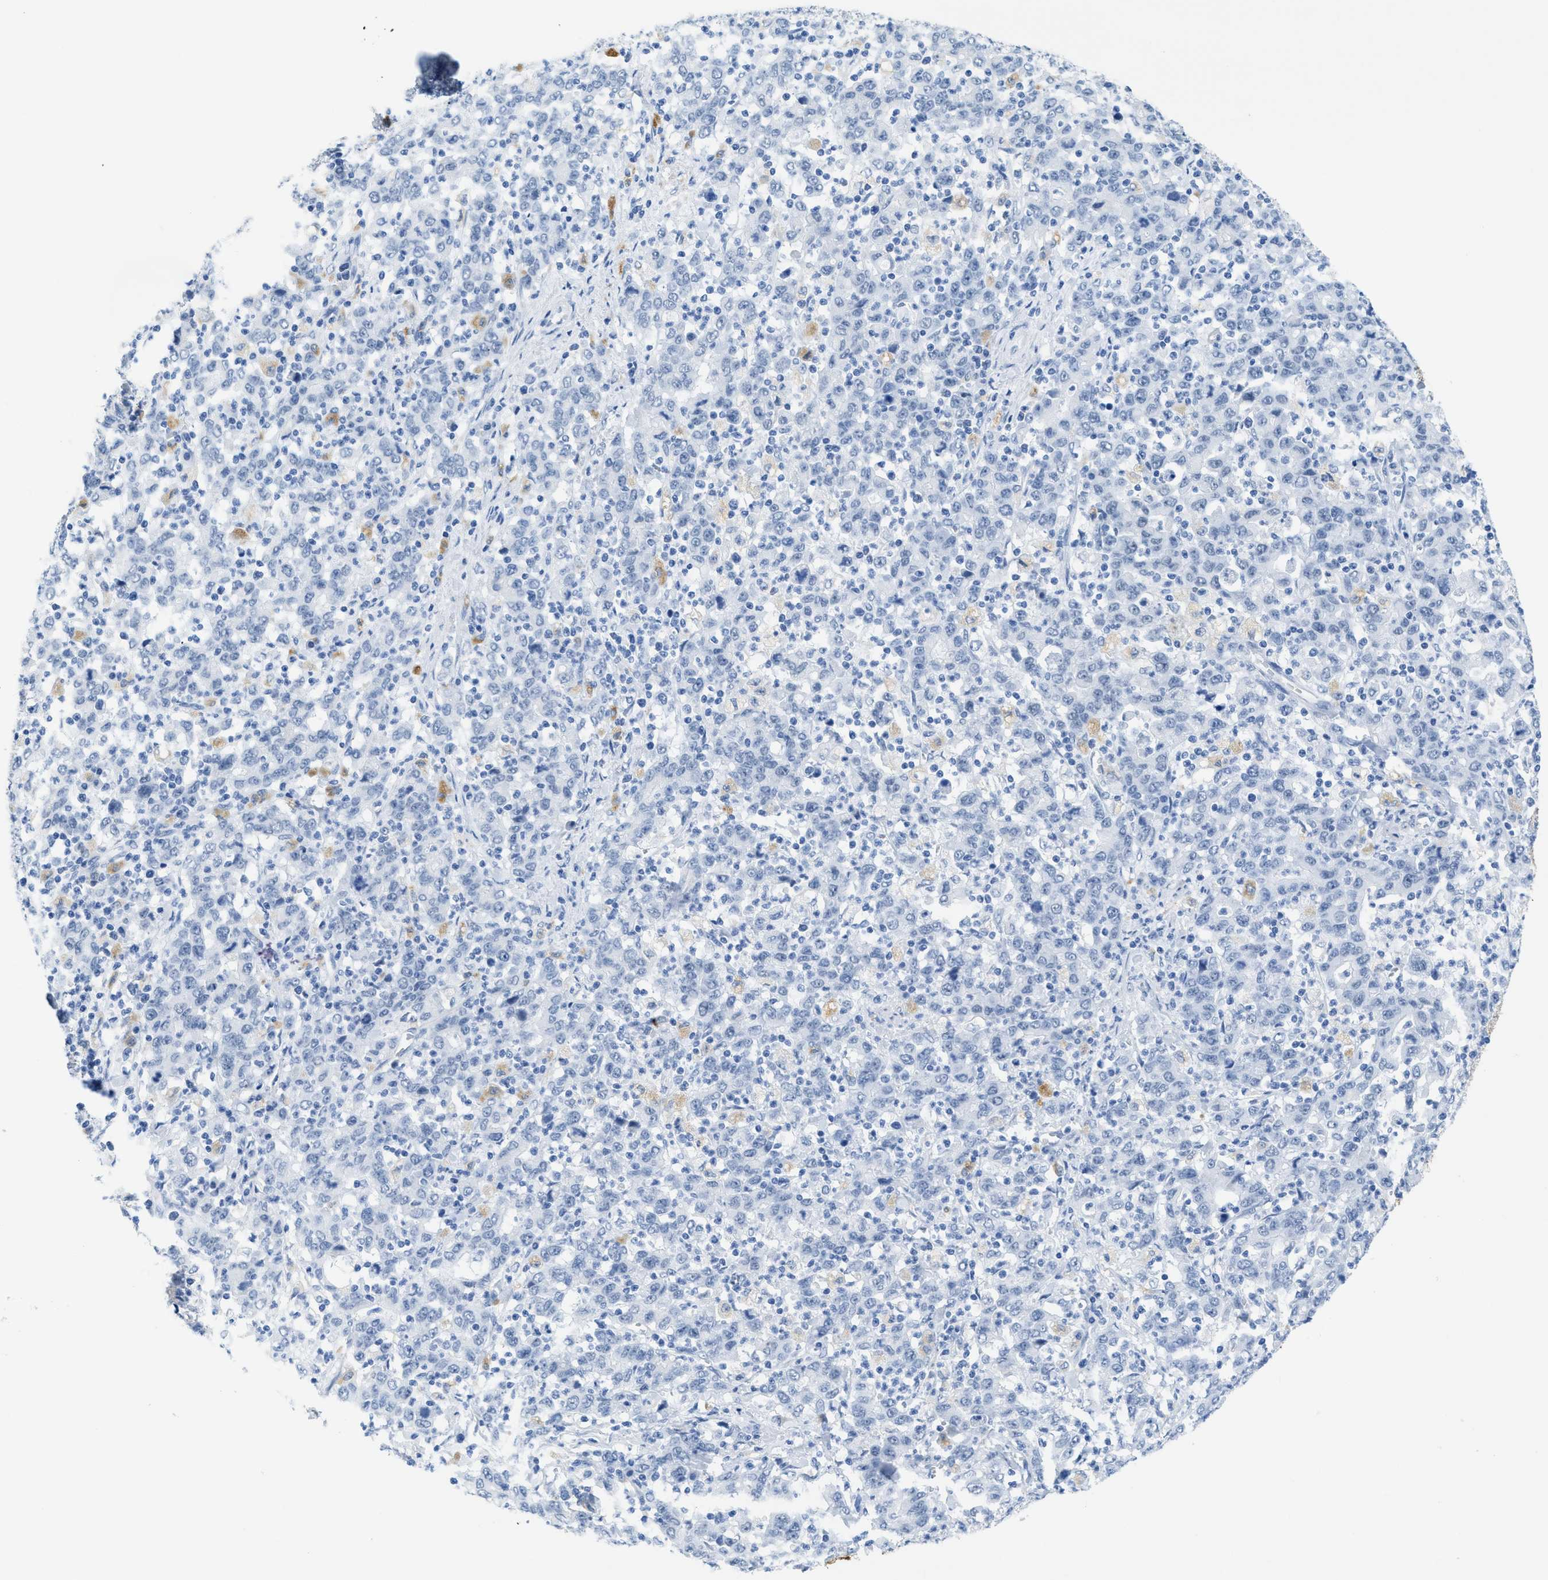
{"staining": {"intensity": "negative", "quantity": "none", "location": "none"}, "tissue": "stomach cancer", "cell_type": "Tumor cells", "image_type": "cancer", "snomed": [{"axis": "morphology", "description": "Adenocarcinoma, NOS"}, {"axis": "topography", "description": "Stomach, upper"}], "caption": "DAB (3,3'-diaminobenzidine) immunohistochemical staining of stomach adenocarcinoma reveals no significant positivity in tumor cells.", "gene": "WDR4", "patient": {"sex": "male", "age": 69}}